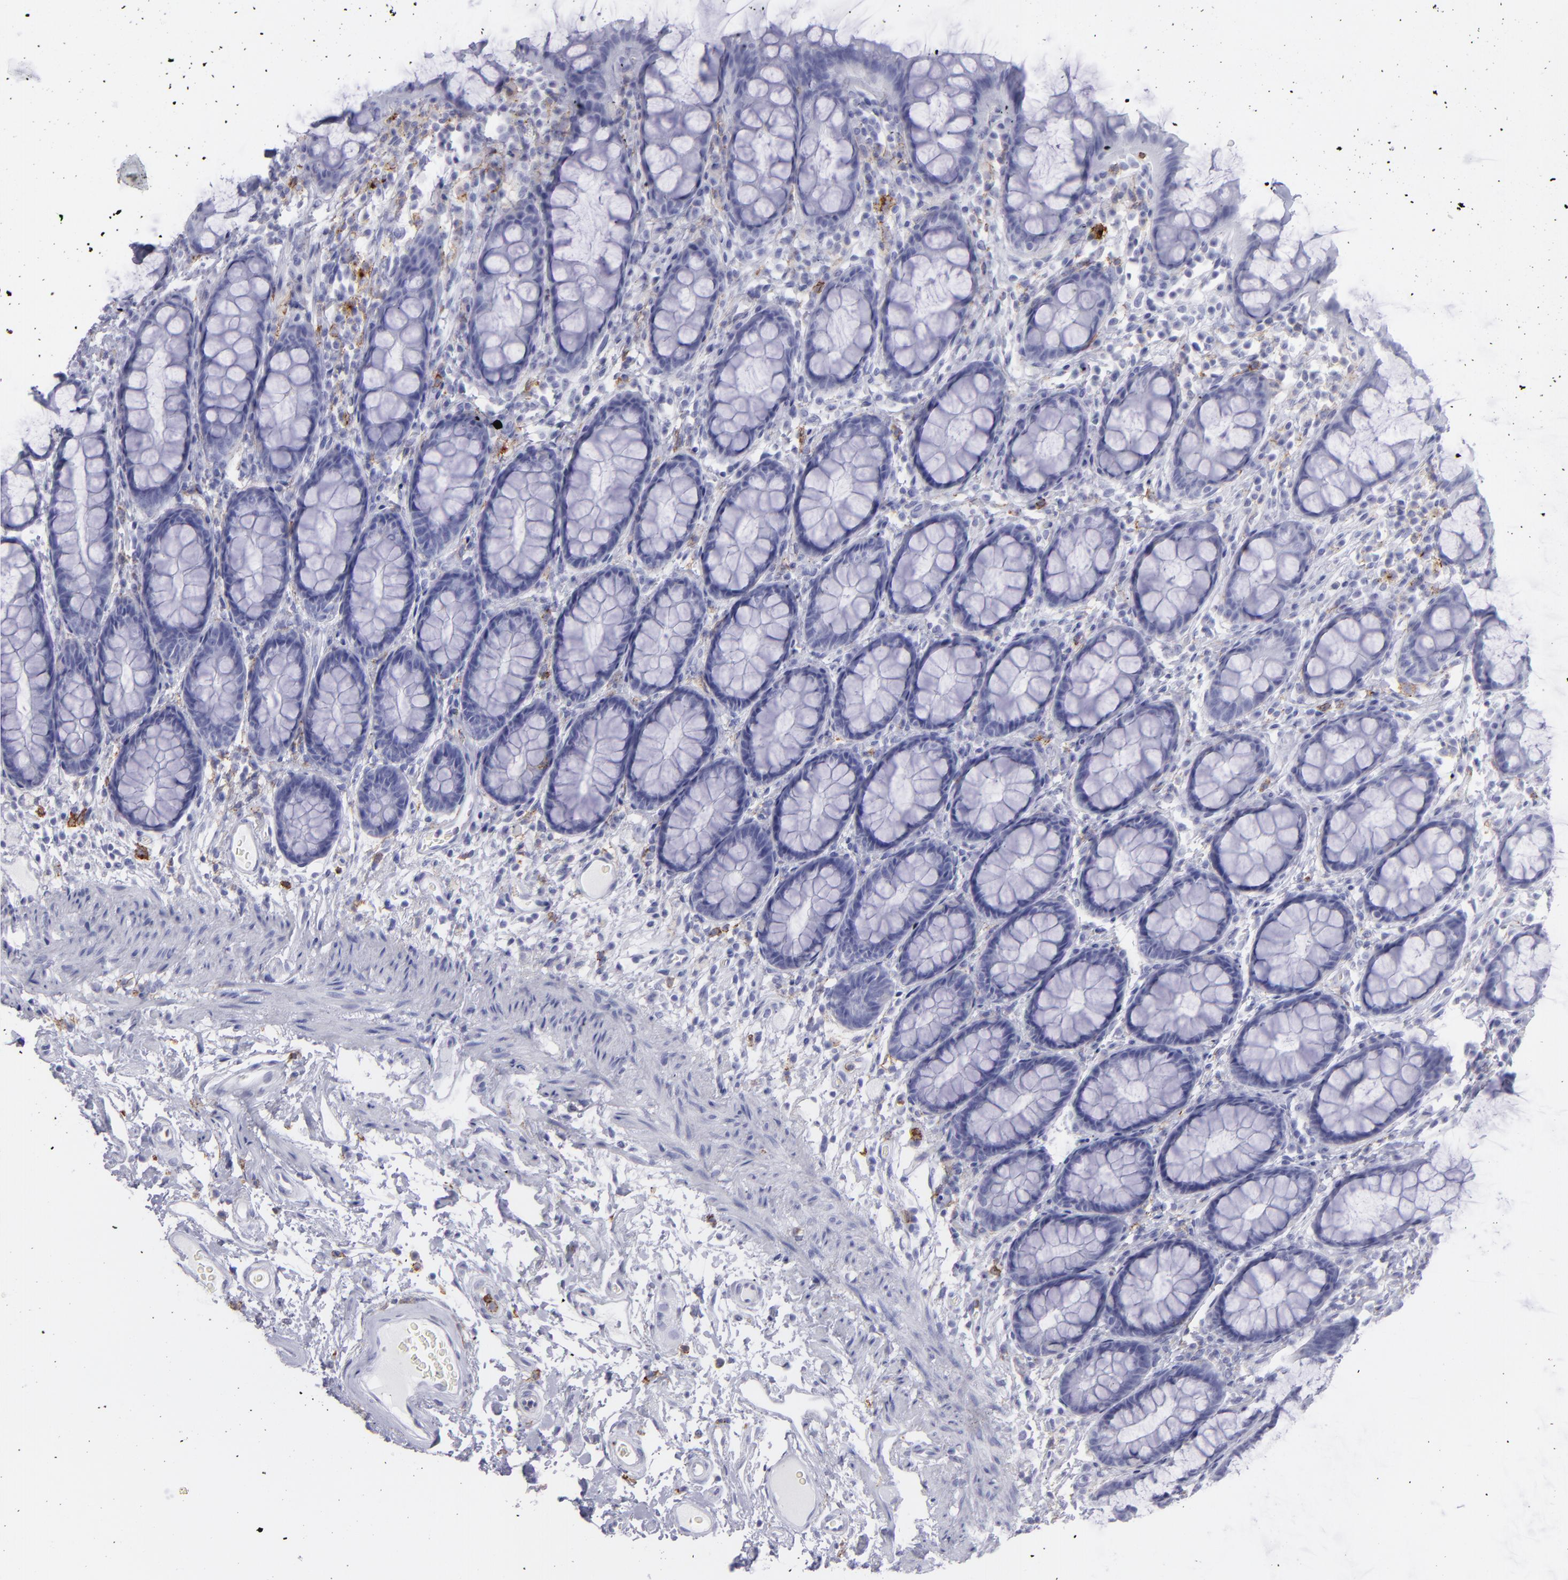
{"staining": {"intensity": "negative", "quantity": "none", "location": "none"}, "tissue": "rectum", "cell_type": "Glandular cells", "image_type": "normal", "snomed": [{"axis": "morphology", "description": "Normal tissue, NOS"}, {"axis": "topography", "description": "Rectum"}], "caption": "Rectum was stained to show a protein in brown. There is no significant staining in glandular cells. Brightfield microscopy of immunohistochemistry stained with DAB (brown) and hematoxylin (blue), captured at high magnification.", "gene": "SELPLG", "patient": {"sex": "male", "age": 92}}